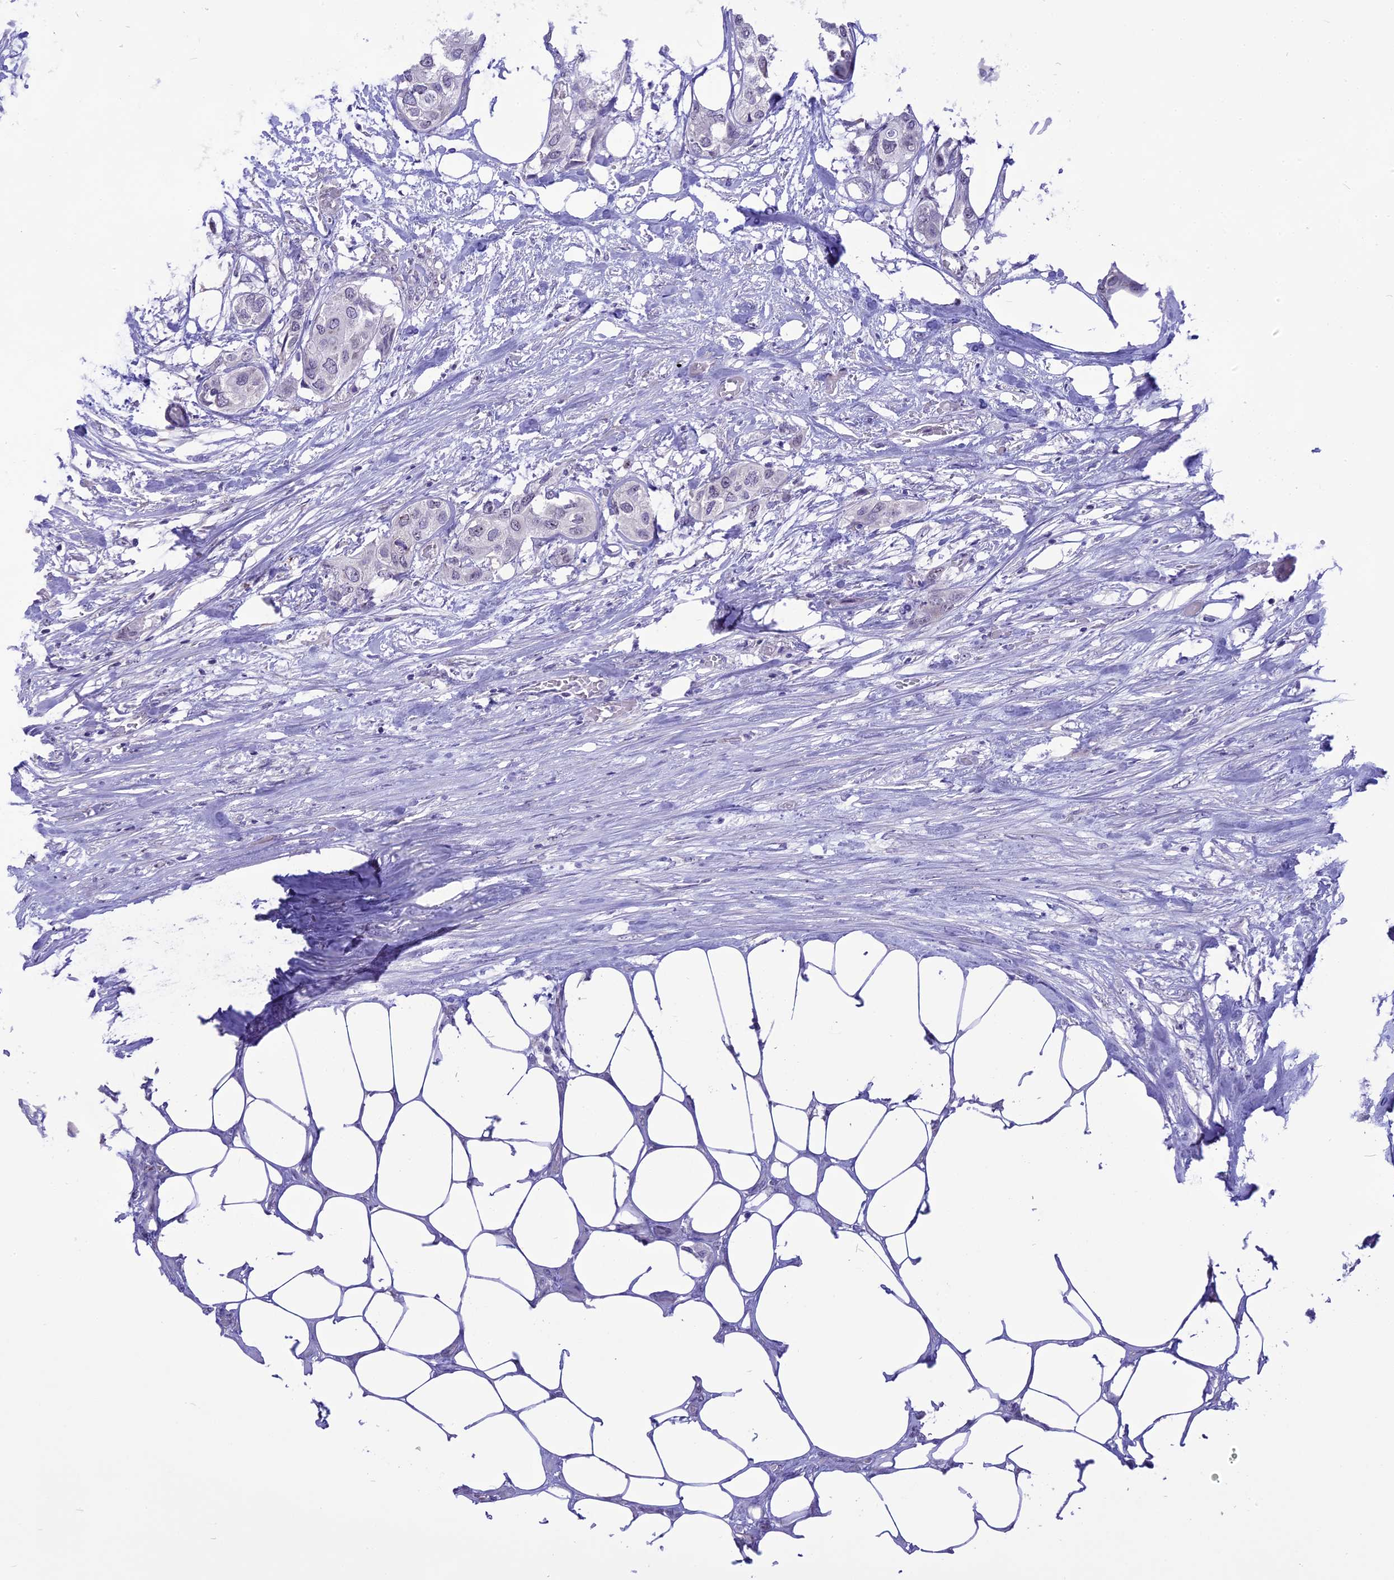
{"staining": {"intensity": "negative", "quantity": "none", "location": "none"}, "tissue": "urothelial cancer", "cell_type": "Tumor cells", "image_type": "cancer", "snomed": [{"axis": "morphology", "description": "Urothelial carcinoma, High grade"}, {"axis": "topography", "description": "Urinary bladder"}], "caption": "DAB (3,3'-diaminobenzidine) immunohistochemical staining of human urothelial cancer demonstrates no significant staining in tumor cells.", "gene": "CMSS1", "patient": {"sex": "male", "age": 64}}